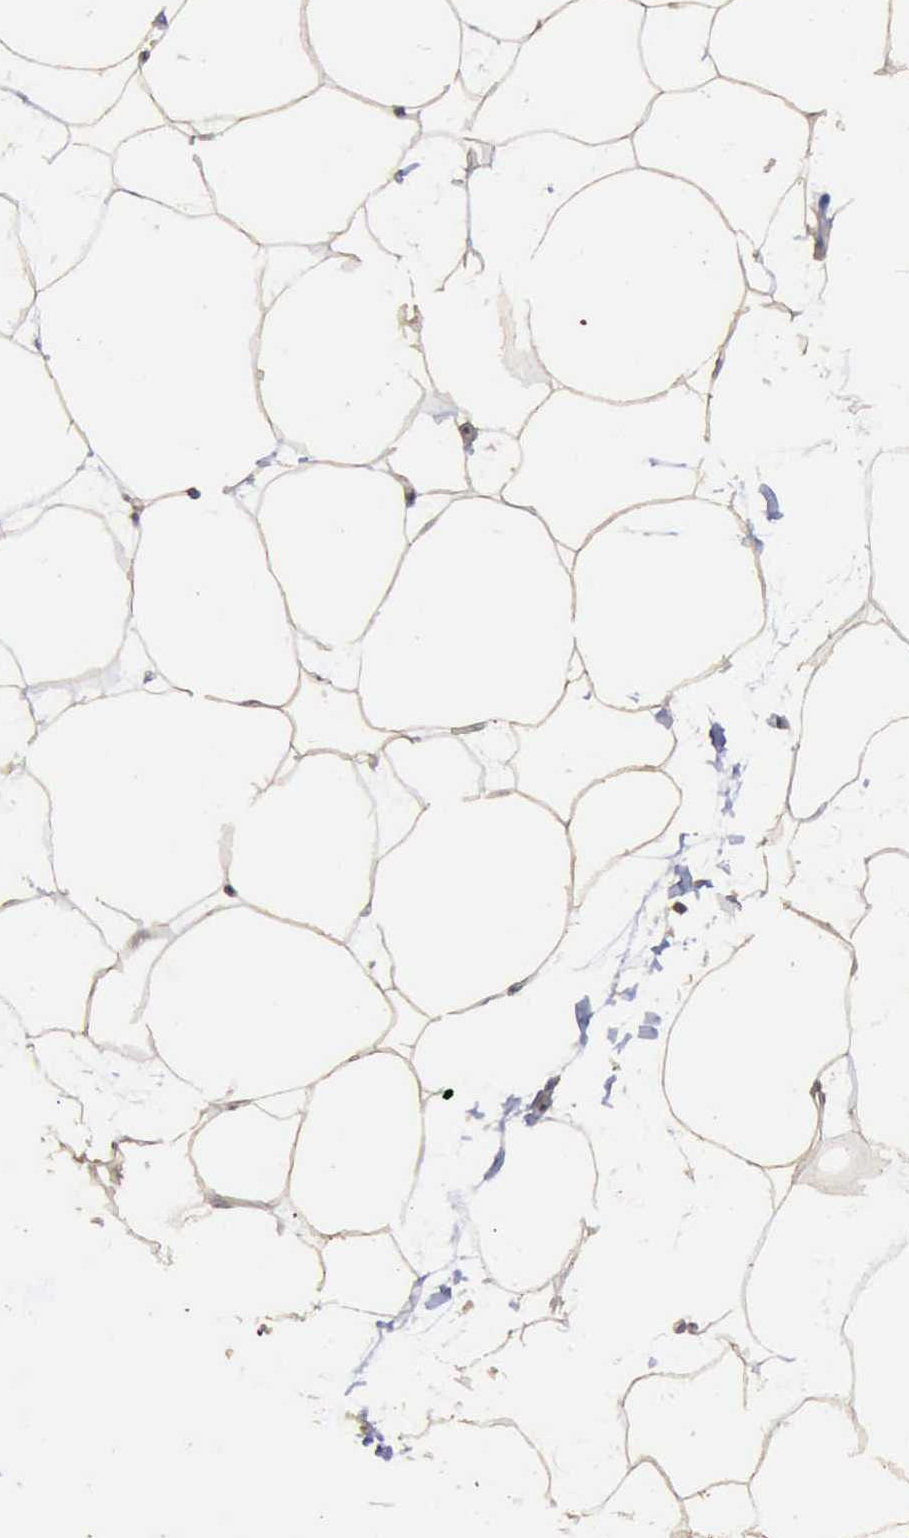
{"staining": {"intensity": "weak", "quantity": "<25%", "location": "cytoplasmic/membranous"}, "tissue": "adipose tissue", "cell_type": "Adipocytes", "image_type": "normal", "snomed": [{"axis": "morphology", "description": "Normal tissue, NOS"}, {"axis": "morphology", "description": "Duct carcinoma"}, {"axis": "topography", "description": "Breast"}, {"axis": "topography", "description": "Adipose tissue"}], "caption": "A high-resolution photomicrograph shows IHC staining of benign adipose tissue, which demonstrates no significant positivity in adipocytes.", "gene": "CRKL", "patient": {"sex": "female", "age": 37}}